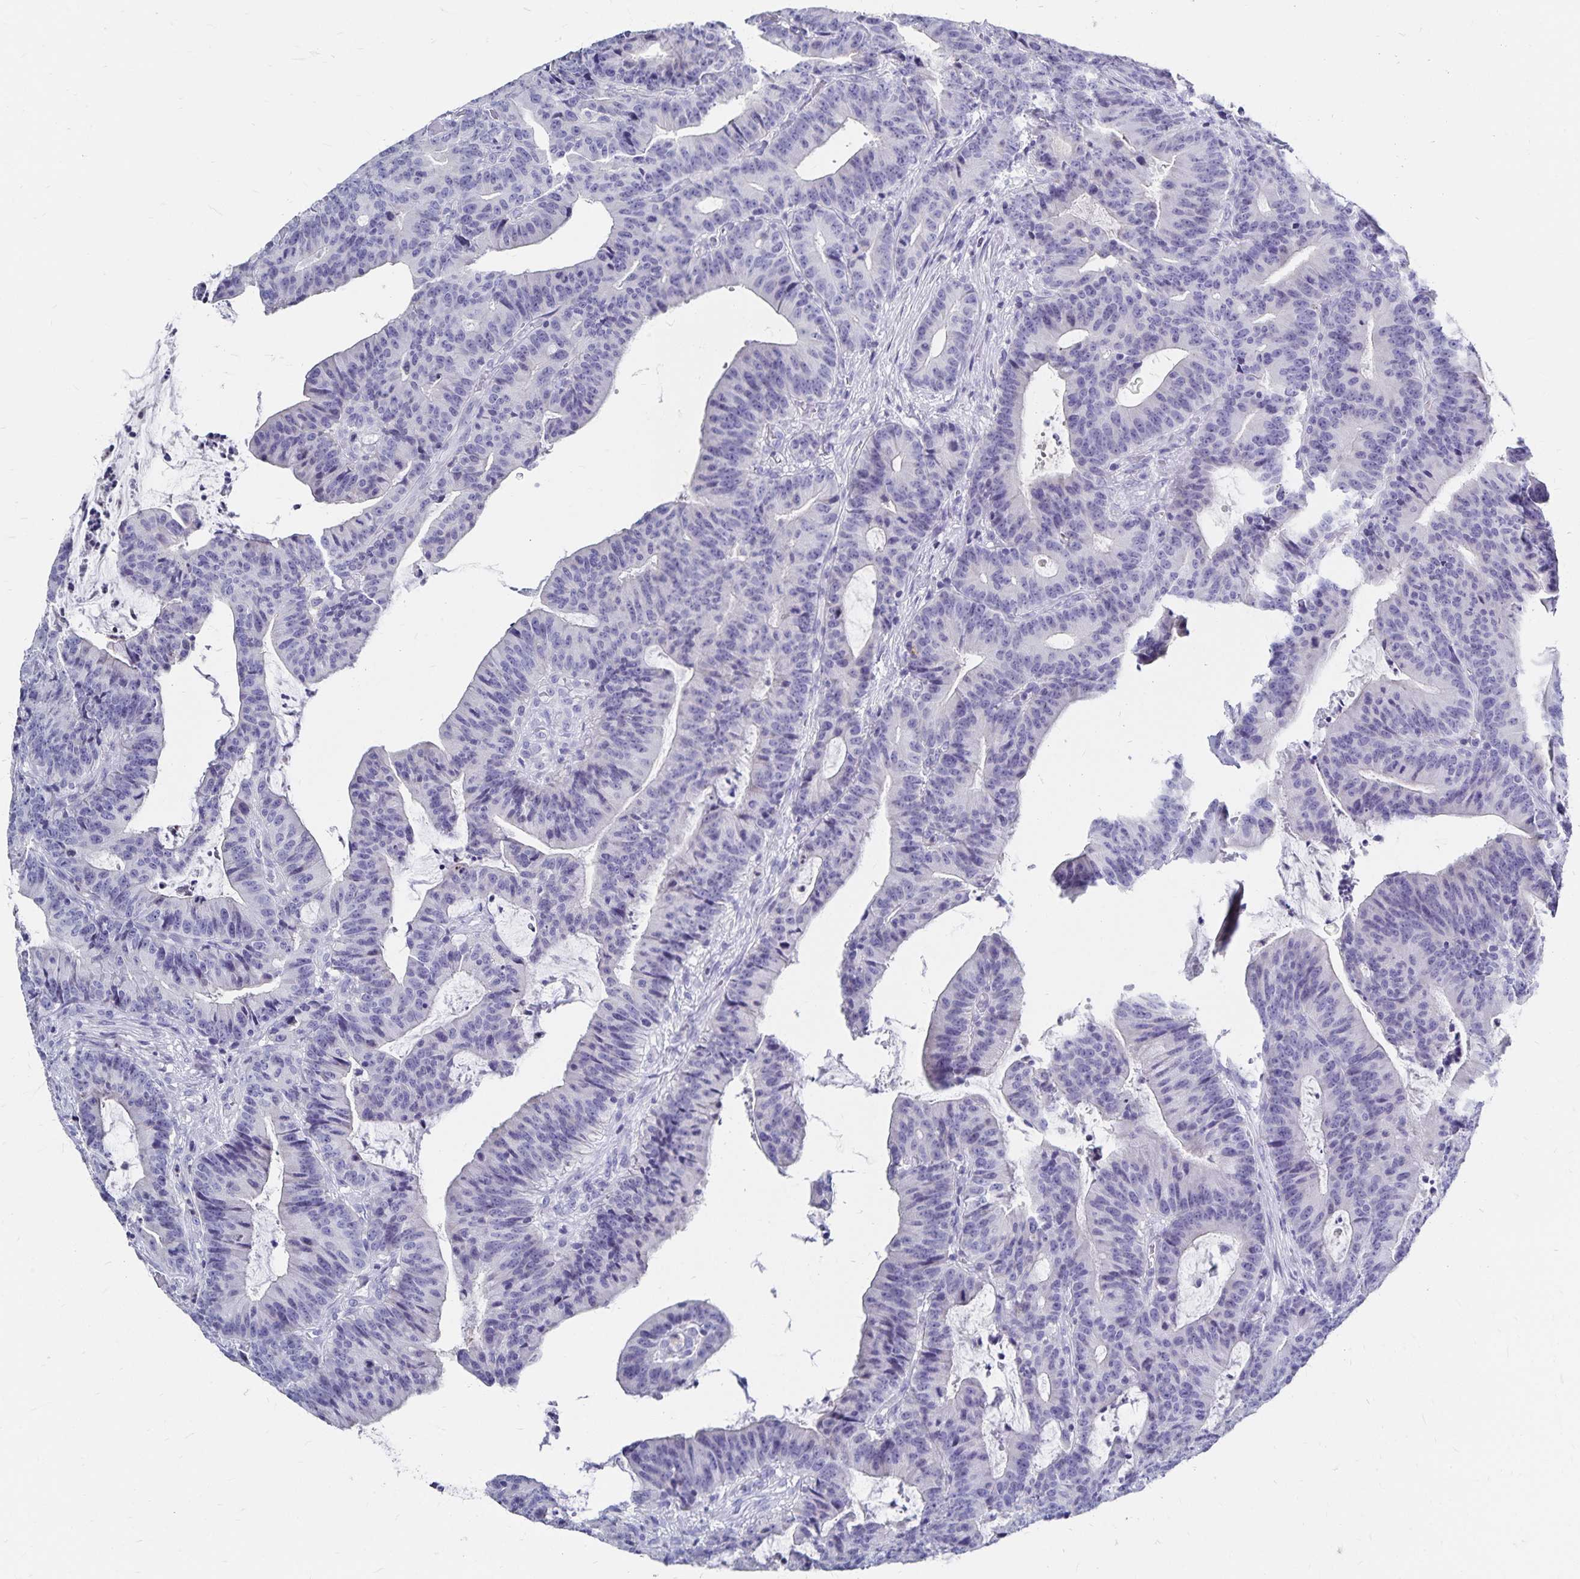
{"staining": {"intensity": "negative", "quantity": "none", "location": "none"}, "tissue": "colorectal cancer", "cell_type": "Tumor cells", "image_type": "cancer", "snomed": [{"axis": "morphology", "description": "Adenocarcinoma, NOS"}, {"axis": "topography", "description": "Colon"}], "caption": "Image shows no significant protein staining in tumor cells of colorectal adenocarcinoma.", "gene": "PAX5", "patient": {"sex": "female", "age": 78}}